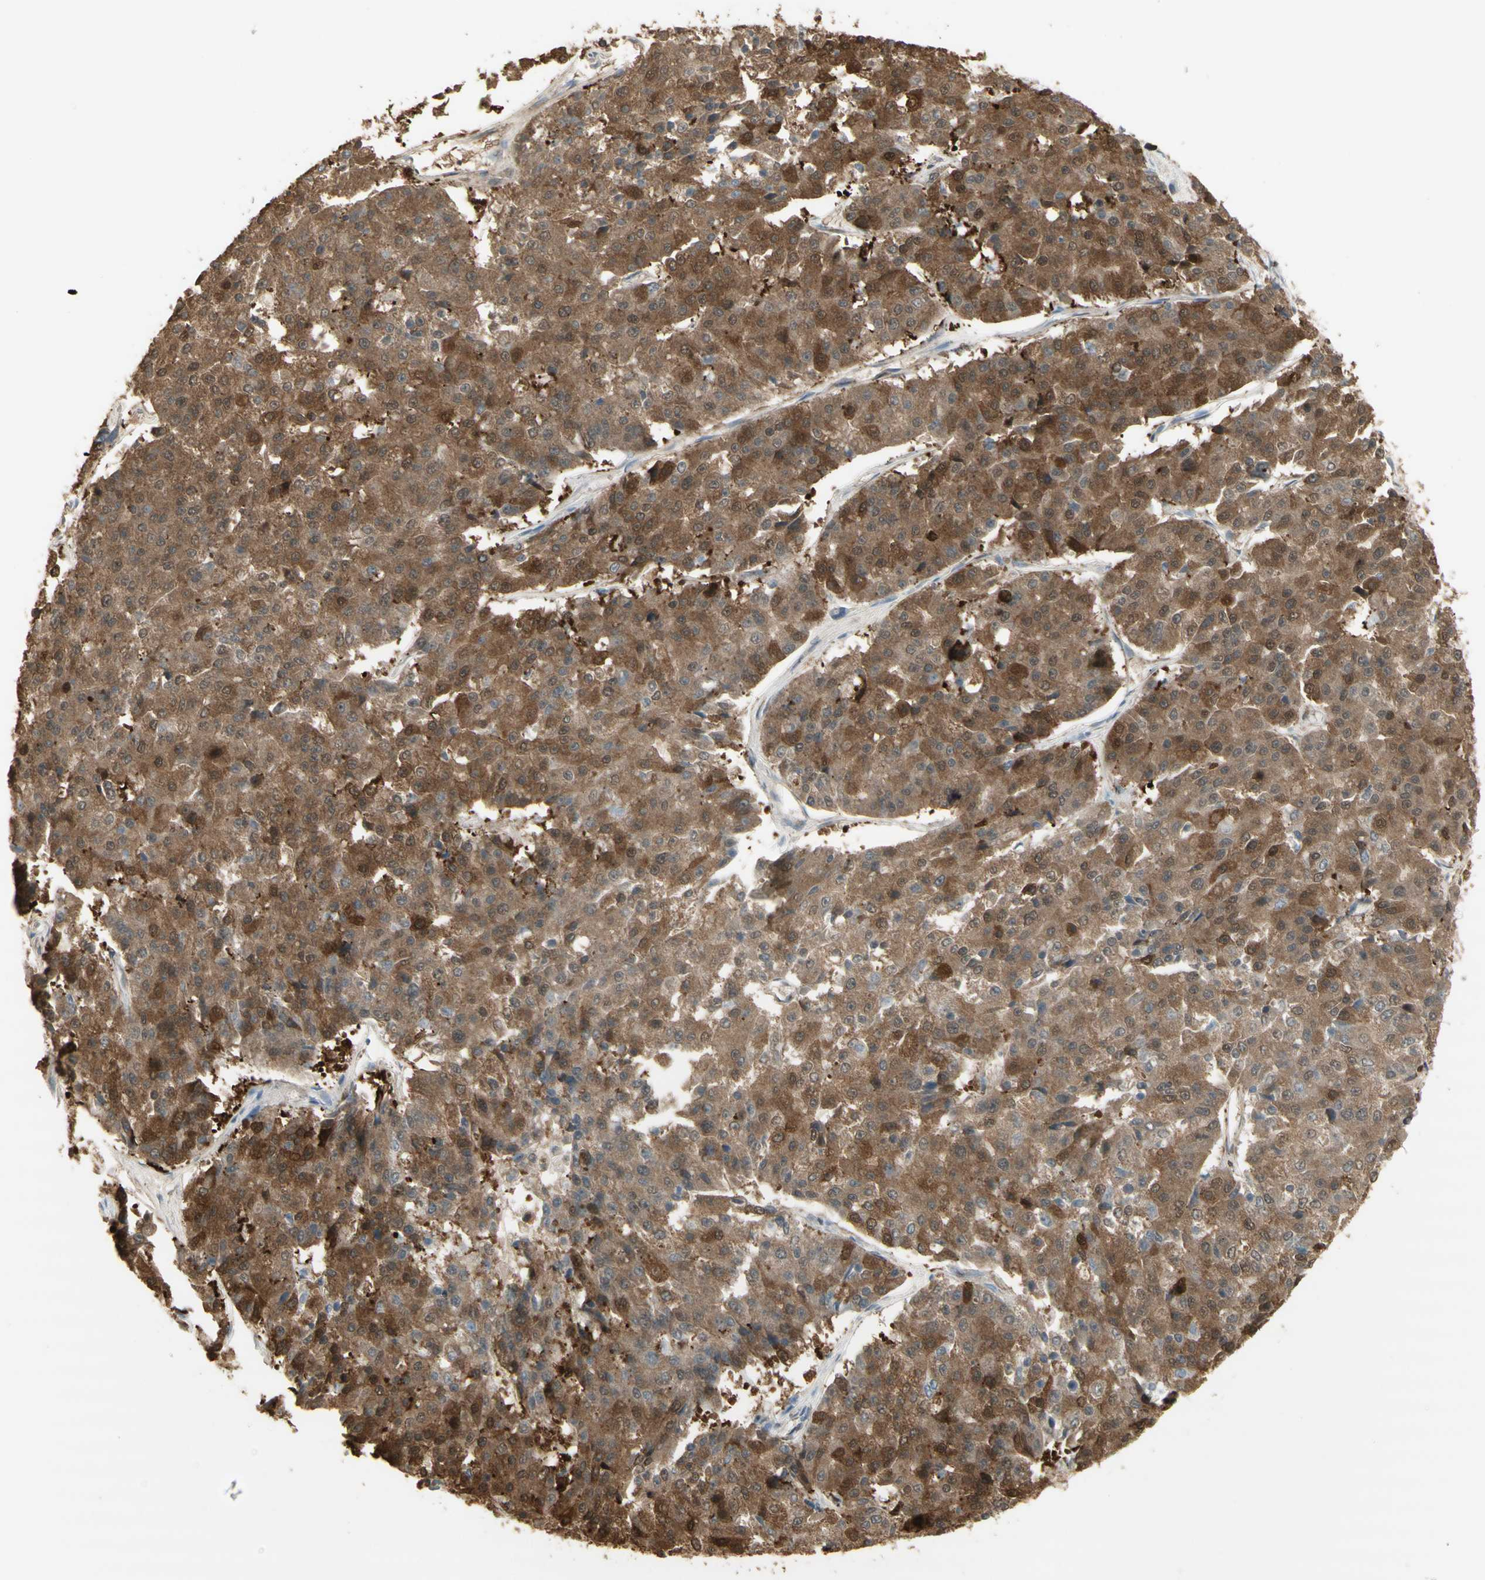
{"staining": {"intensity": "moderate", "quantity": ">75%", "location": "cytoplasmic/membranous,nuclear"}, "tissue": "pancreatic cancer", "cell_type": "Tumor cells", "image_type": "cancer", "snomed": [{"axis": "morphology", "description": "Adenocarcinoma, NOS"}, {"axis": "topography", "description": "Pancreas"}], "caption": "Immunohistochemical staining of pancreatic adenocarcinoma exhibits medium levels of moderate cytoplasmic/membranous and nuclear protein expression in approximately >75% of tumor cells. The staining is performed using DAB (3,3'-diaminobenzidine) brown chromogen to label protein expression. The nuclei are counter-stained blue using hematoxylin.", "gene": "MUC3A", "patient": {"sex": "male", "age": 50}}